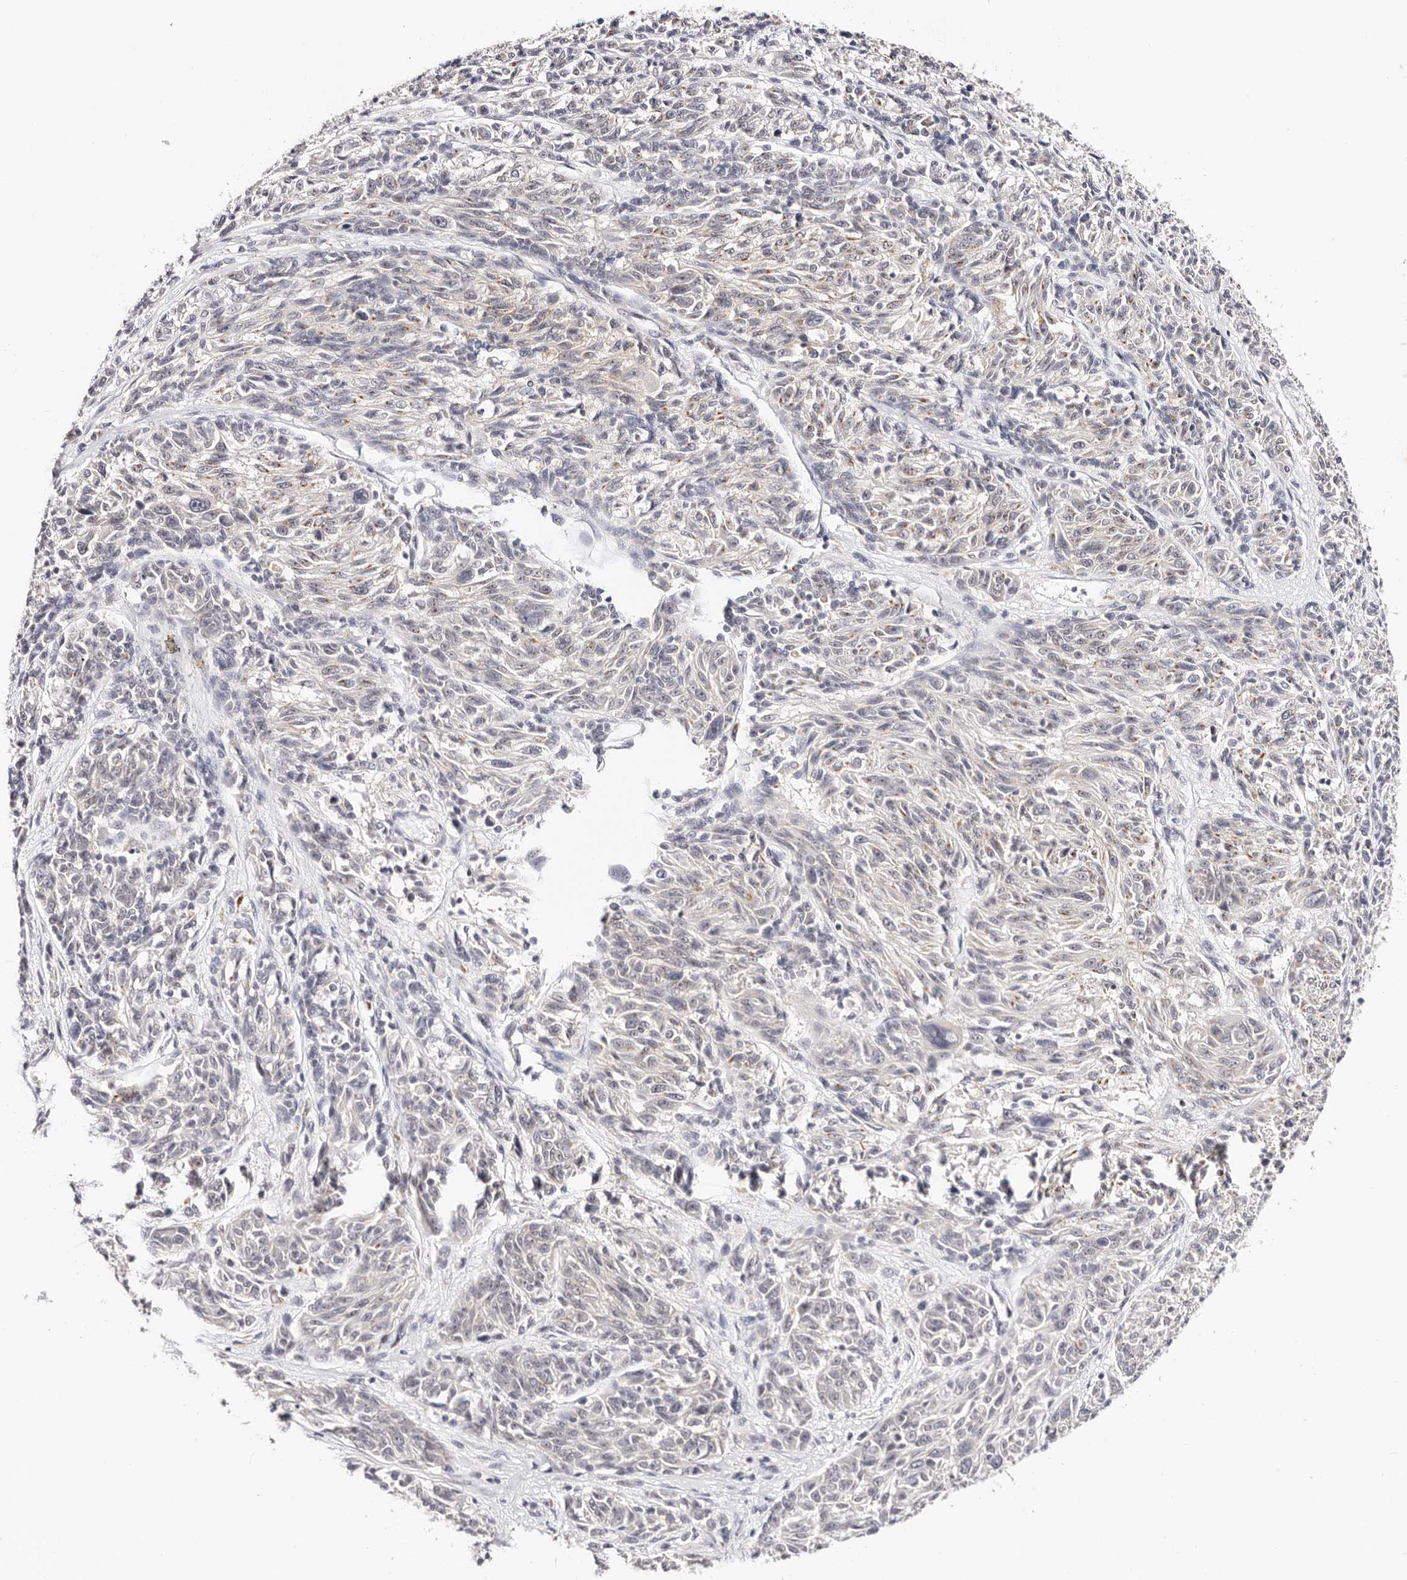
{"staining": {"intensity": "moderate", "quantity": "<25%", "location": "cytoplasmic/membranous"}, "tissue": "melanoma", "cell_type": "Tumor cells", "image_type": "cancer", "snomed": [{"axis": "morphology", "description": "Malignant melanoma, NOS"}, {"axis": "topography", "description": "Skin"}], "caption": "Brown immunohistochemical staining in human melanoma exhibits moderate cytoplasmic/membranous expression in approximately <25% of tumor cells.", "gene": "VIPAS39", "patient": {"sex": "male", "age": 53}}